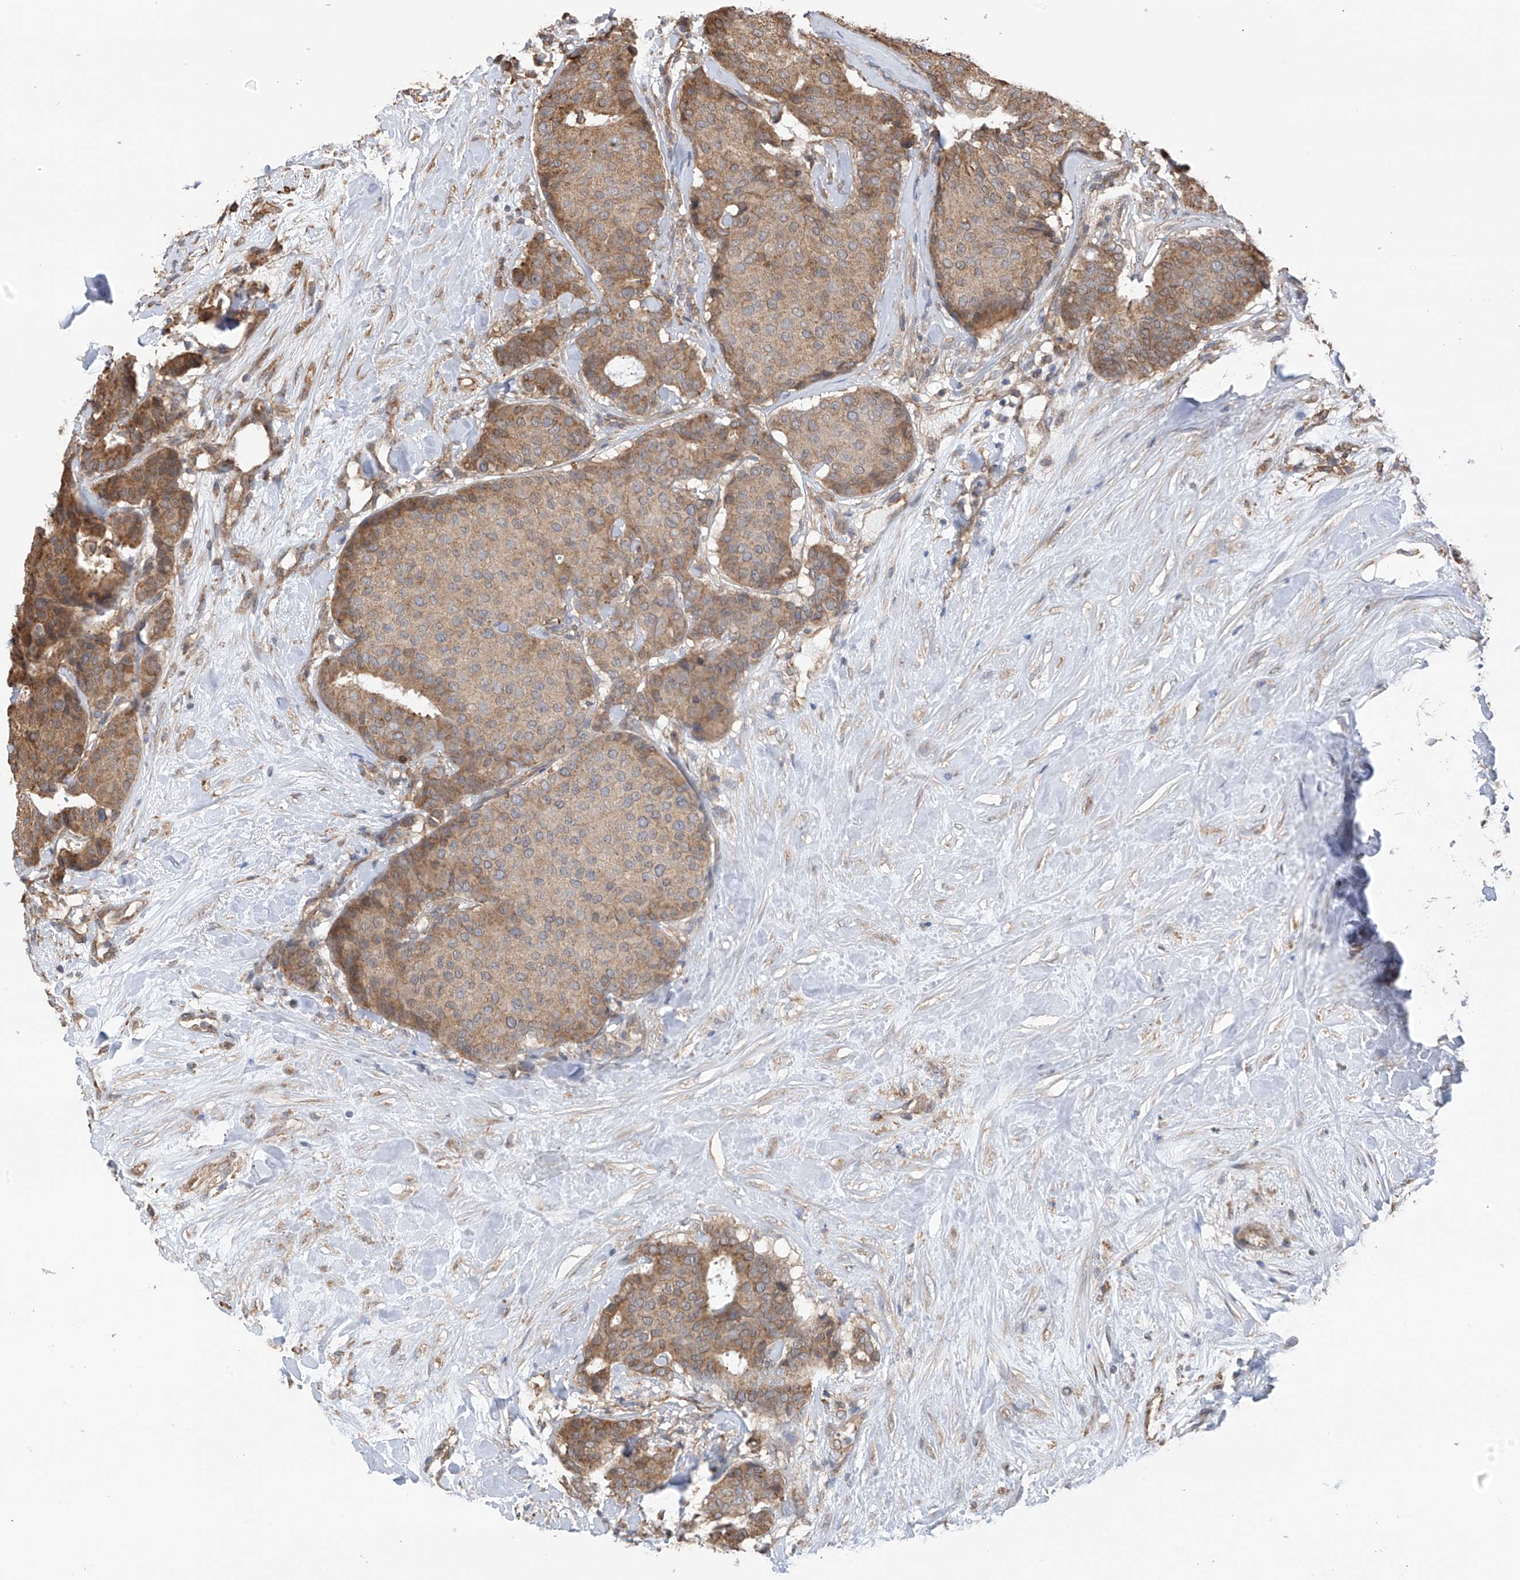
{"staining": {"intensity": "moderate", "quantity": ">75%", "location": "cytoplasmic/membranous"}, "tissue": "breast cancer", "cell_type": "Tumor cells", "image_type": "cancer", "snomed": [{"axis": "morphology", "description": "Duct carcinoma"}, {"axis": "topography", "description": "Breast"}], "caption": "Immunohistochemistry histopathology image of human breast cancer (invasive ductal carcinoma) stained for a protein (brown), which shows medium levels of moderate cytoplasmic/membranous staining in approximately >75% of tumor cells.", "gene": "ZNF189", "patient": {"sex": "female", "age": 75}}